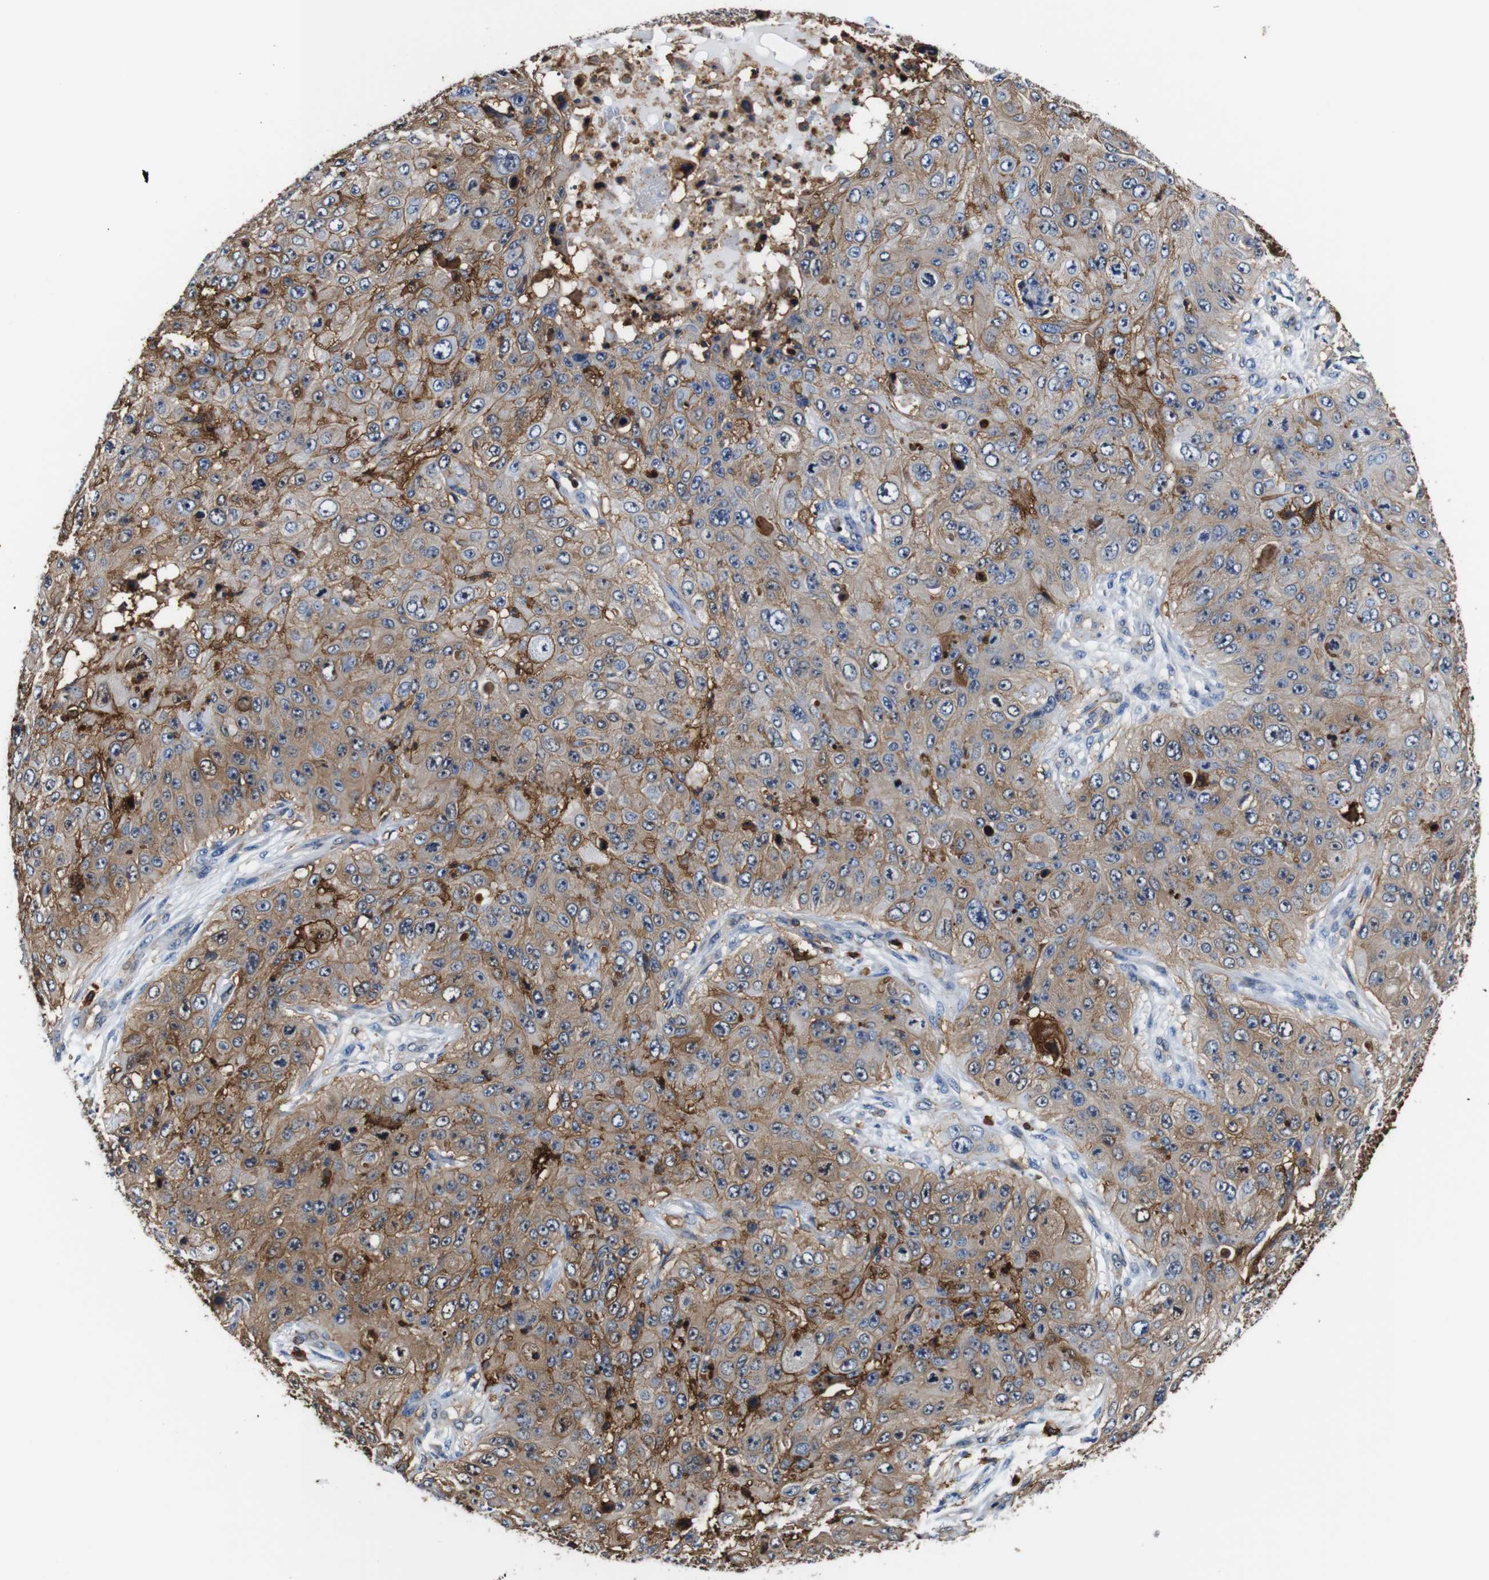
{"staining": {"intensity": "moderate", "quantity": ">75%", "location": "cytoplasmic/membranous"}, "tissue": "skin cancer", "cell_type": "Tumor cells", "image_type": "cancer", "snomed": [{"axis": "morphology", "description": "Squamous cell carcinoma, NOS"}, {"axis": "topography", "description": "Skin"}], "caption": "Immunohistochemical staining of squamous cell carcinoma (skin) demonstrates medium levels of moderate cytoplasmic/membranous protein positivity in approximately >75% of tumor cells.", "gene": "ANXA1", "patient": {"sex": "female", "age": 80}}